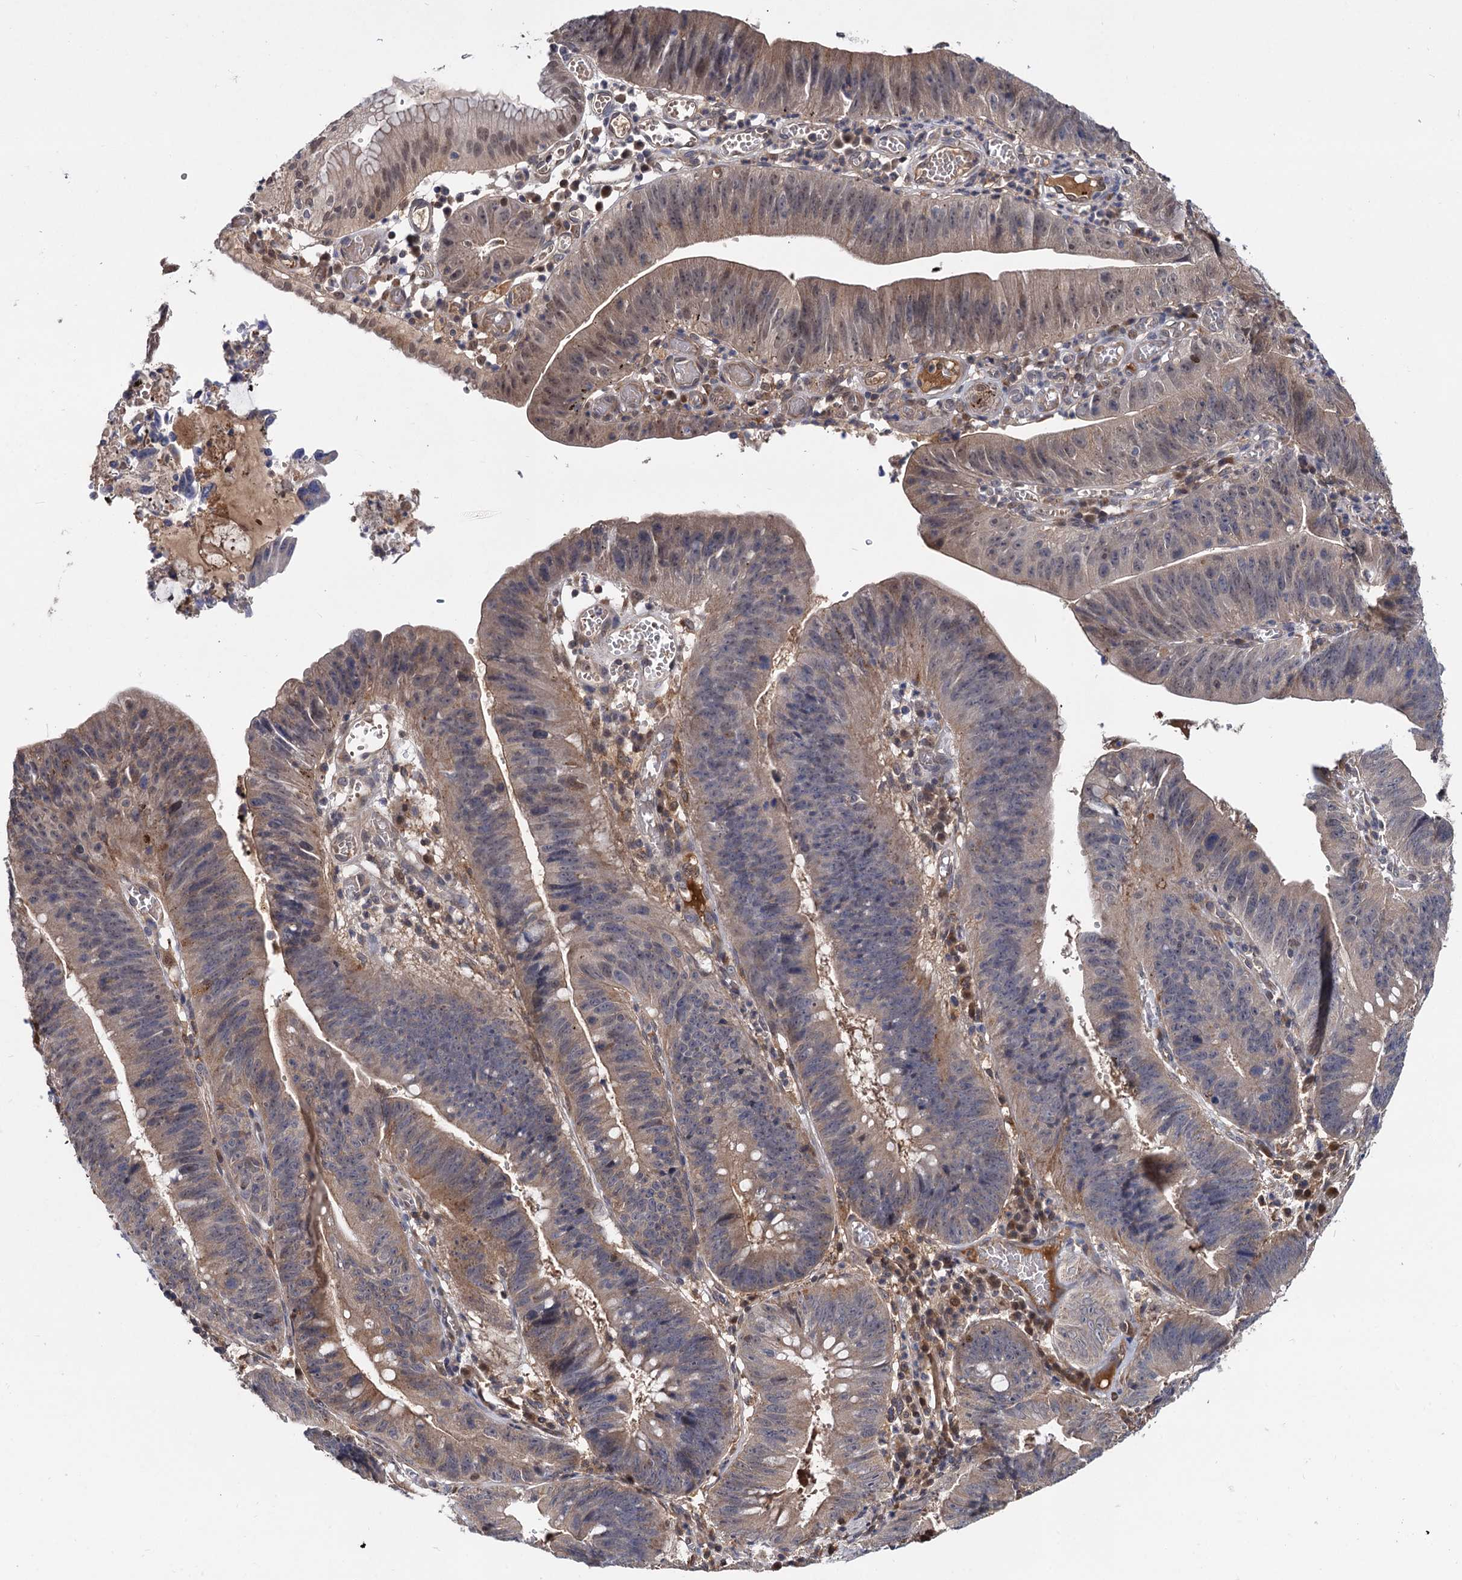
{"staining": {"intensity": "moderate", "quantity": "<25%", "location": "cytoplasmic/membranous,nuclear"}, "tissue": "stomach cancer", "cell_type": "Tumor cells", "image_type": "cancer", "snomed": [{"axis": "morphology", "description": "Adenocarcinoma, NOS"}, {"axis": "topography", "description": "Stomach"}], "caption": "Immunohistochemical staining of stomach cancer exhibits low levels of moderate cytoplasmic/membranous and nuclear expression in about <25% of tumor cells.", "gene": "SELENOP", "patient": {"sex": "male", "age": 59}}